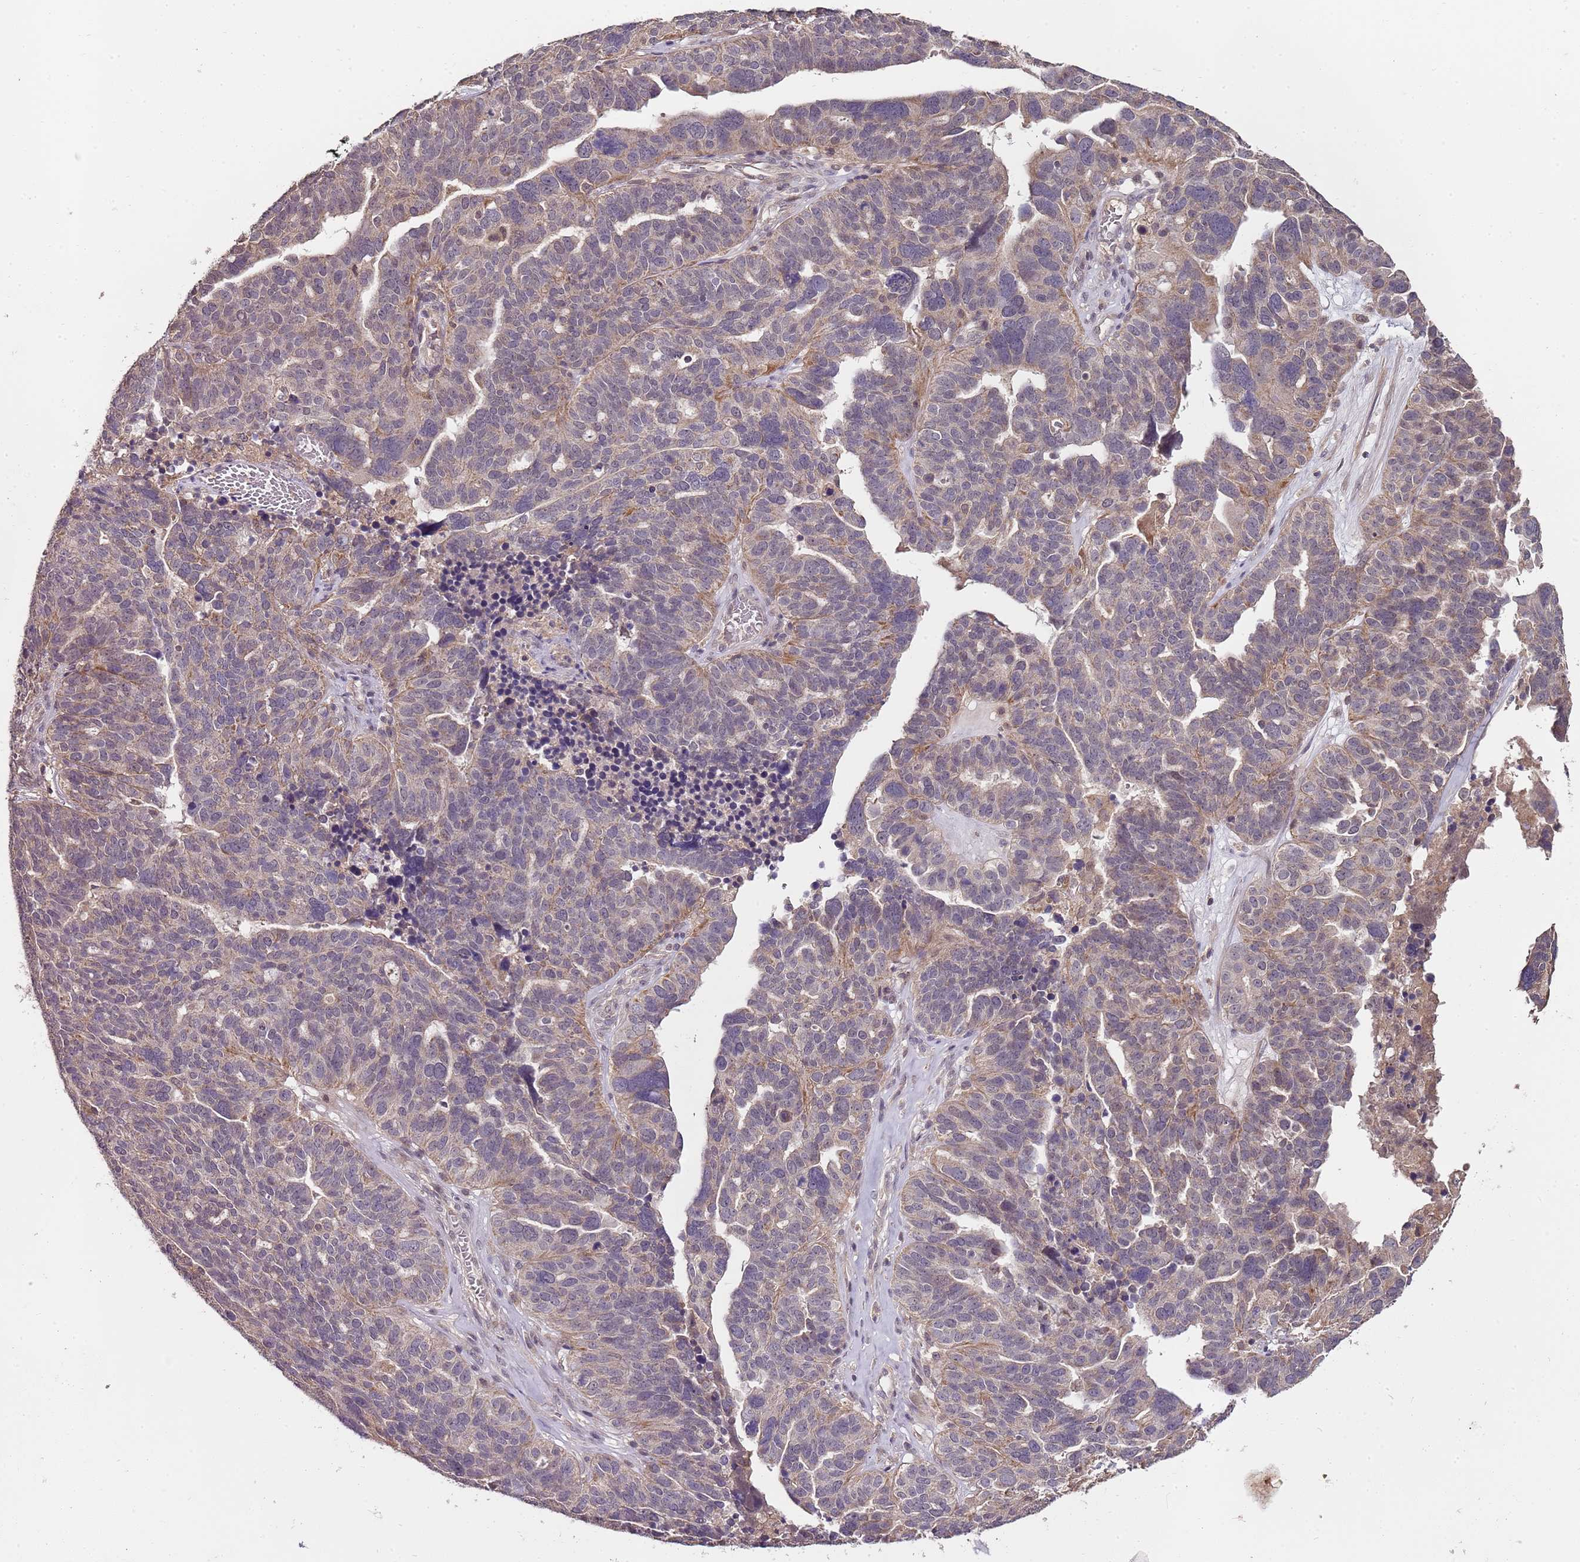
{"staining": {"intensity": "negative", "quantity": "none", "location": "none"}, "tissue": "ovarian cancer", "cell_type": "Tumor cells", "image_type": "cancer", "snomed": [{"axis": "morphology", "description": "Cystadenocarcinoma, serous, NOS"}, {"axis": "topography", "description": "Ovary"}], "caption": "A photomicrograph of human ovarian cancer is negative for staining in tumor cells. (DAB IHC, high magnification).", "gene": "LIN37", "patient": {"sex": "female", "age": 59}}